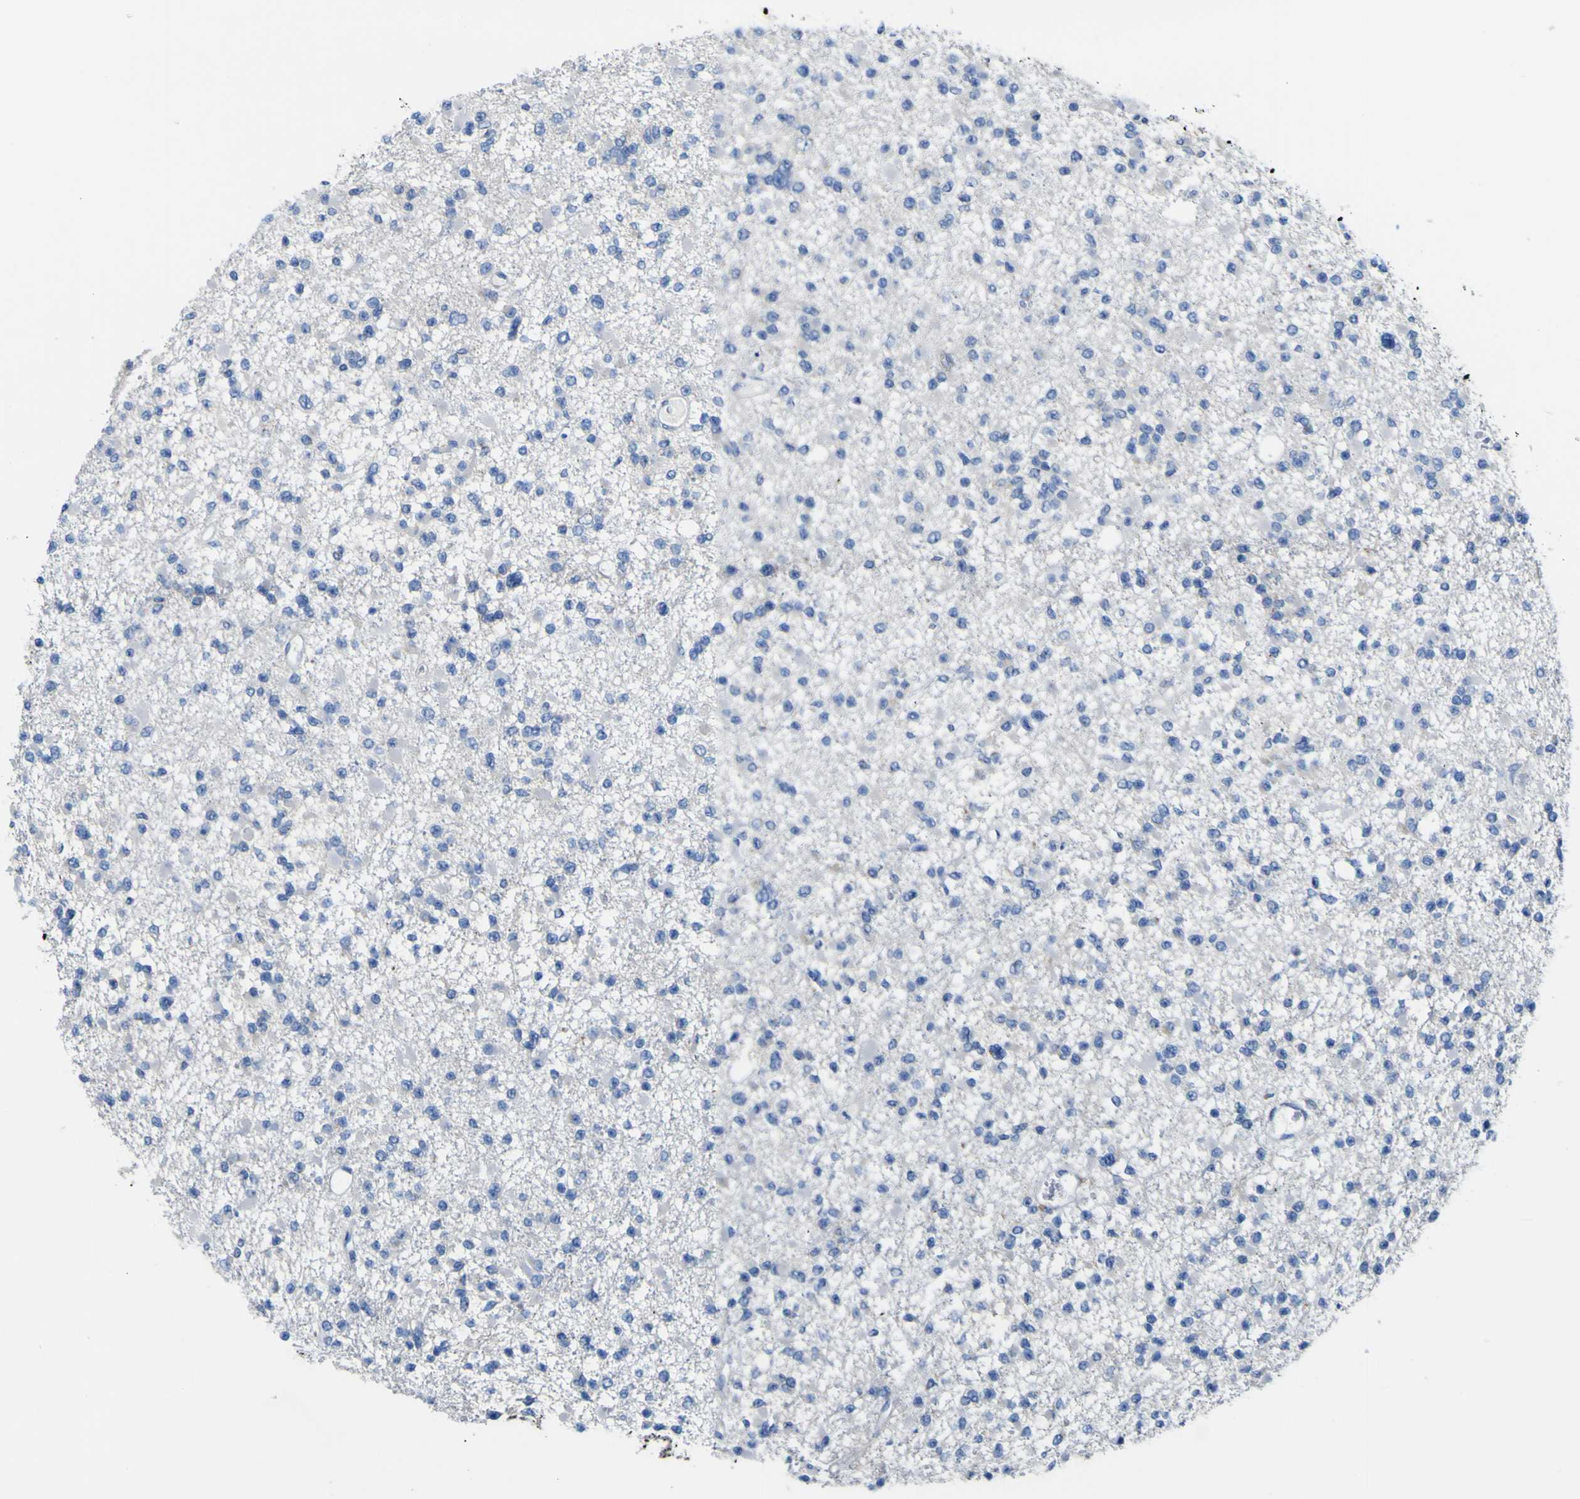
{"staining": {"intensity": "negative", "quantity": "none", "location": "none"}, "tissue": "glioma", "cell_type": "Tumor cells", "image_type": "cancer", "snomed": [{"axis": "morphology", "description": "Glioma, malignant, Low grade"}, {"axis": "topography", "description": "Brain"}], "caption": "Tumor cells show no significant staining in malignant glioma (low-grade).", "gene": "PTPRF", "patient": {"sex": "female", "age": 22}}